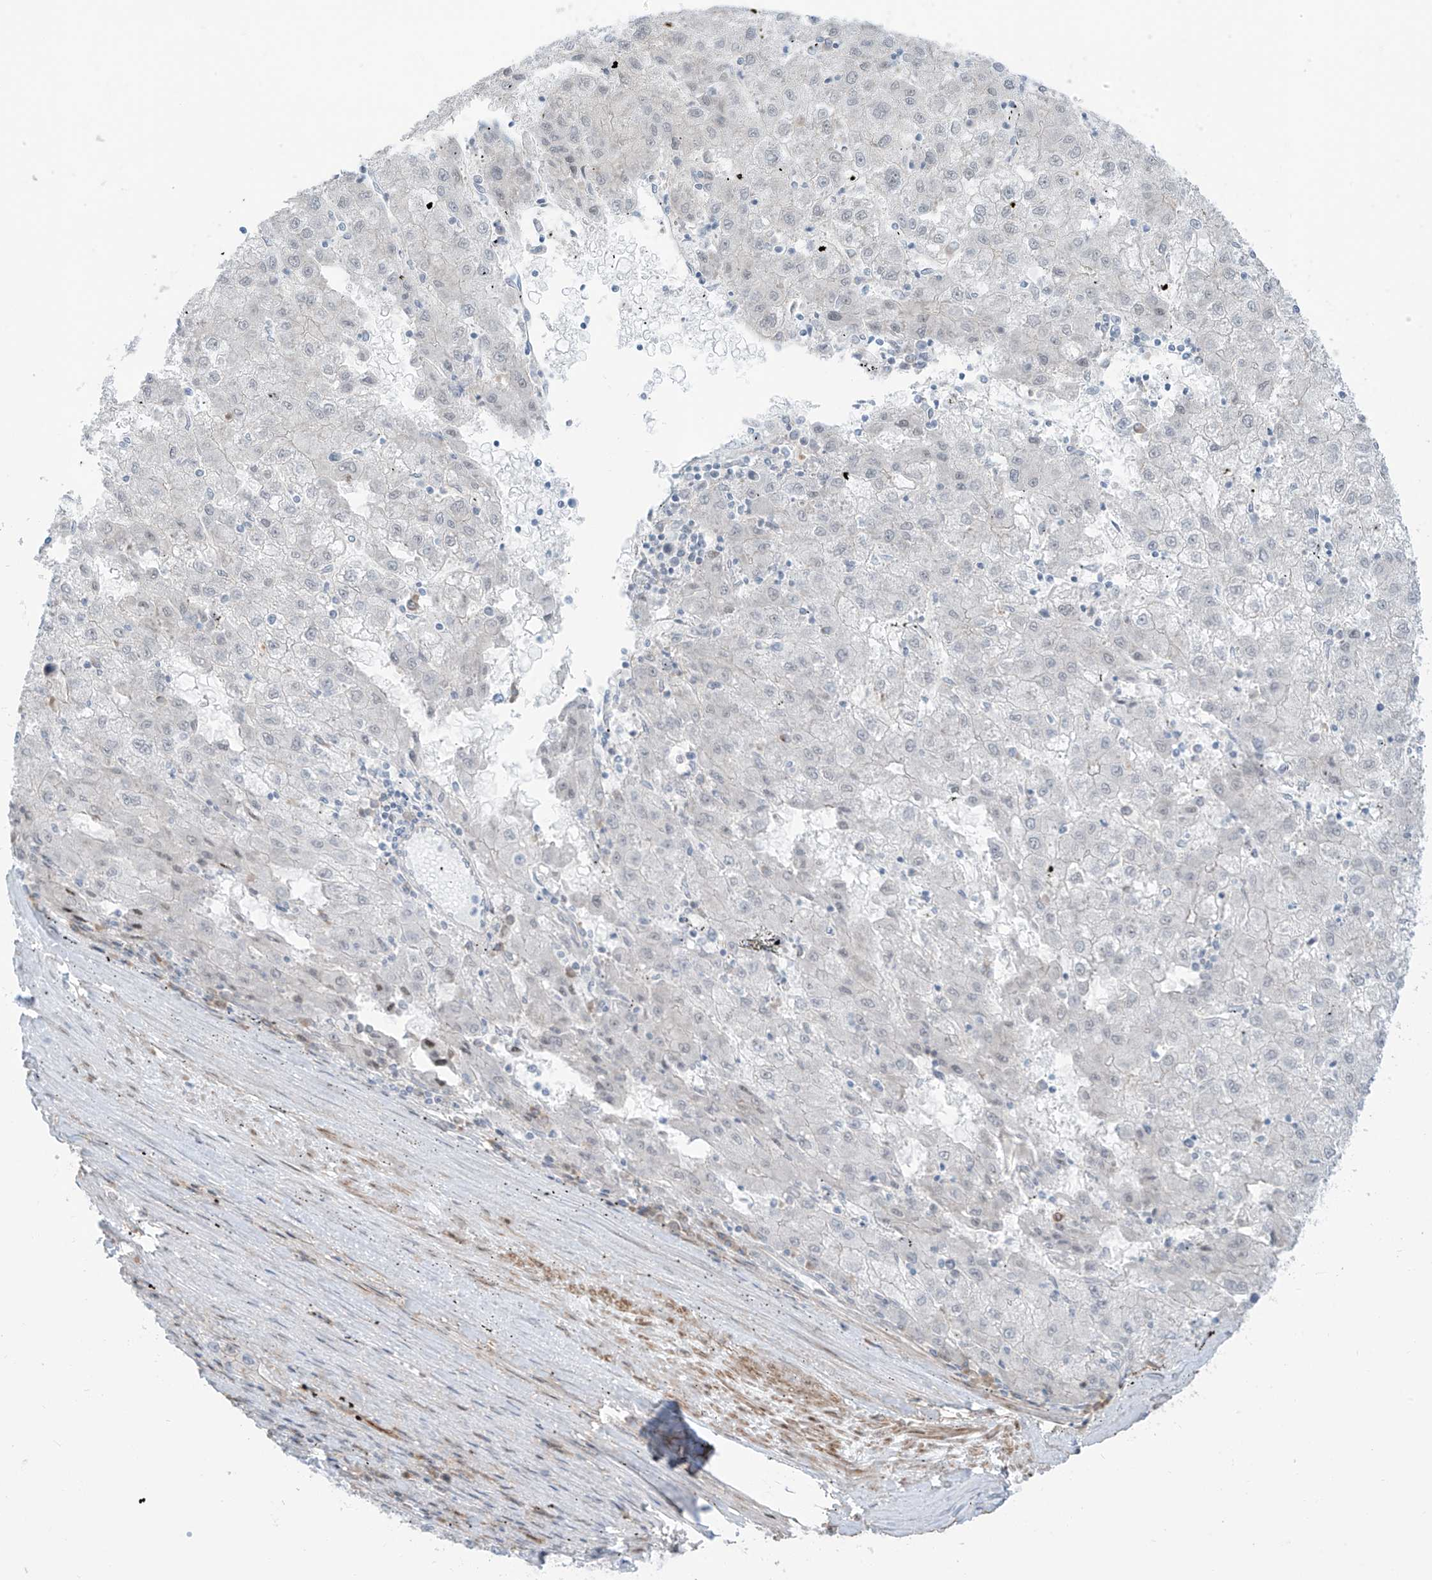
{"staining": {"intensity": "negative", "quantity": "none", "location": "none"}, "tissue": "liver cancer", "cell_type": "Tumor cells", "image_type": "cancer", "snomed": [{"axis": "morphology", "description": "Carcinoma, Hepatocellular, NOS"}, {"axis": "topography", "description": "Liver"}], "caption": "Immunohistochemistry (IHC) photomicrograph of neoplastic tissue: liver cancer stained with DAB demonstrates no significant protein expression in tumor cells.", "gene": "LIN9", "patient": {"sex": "male", "age": 72}}